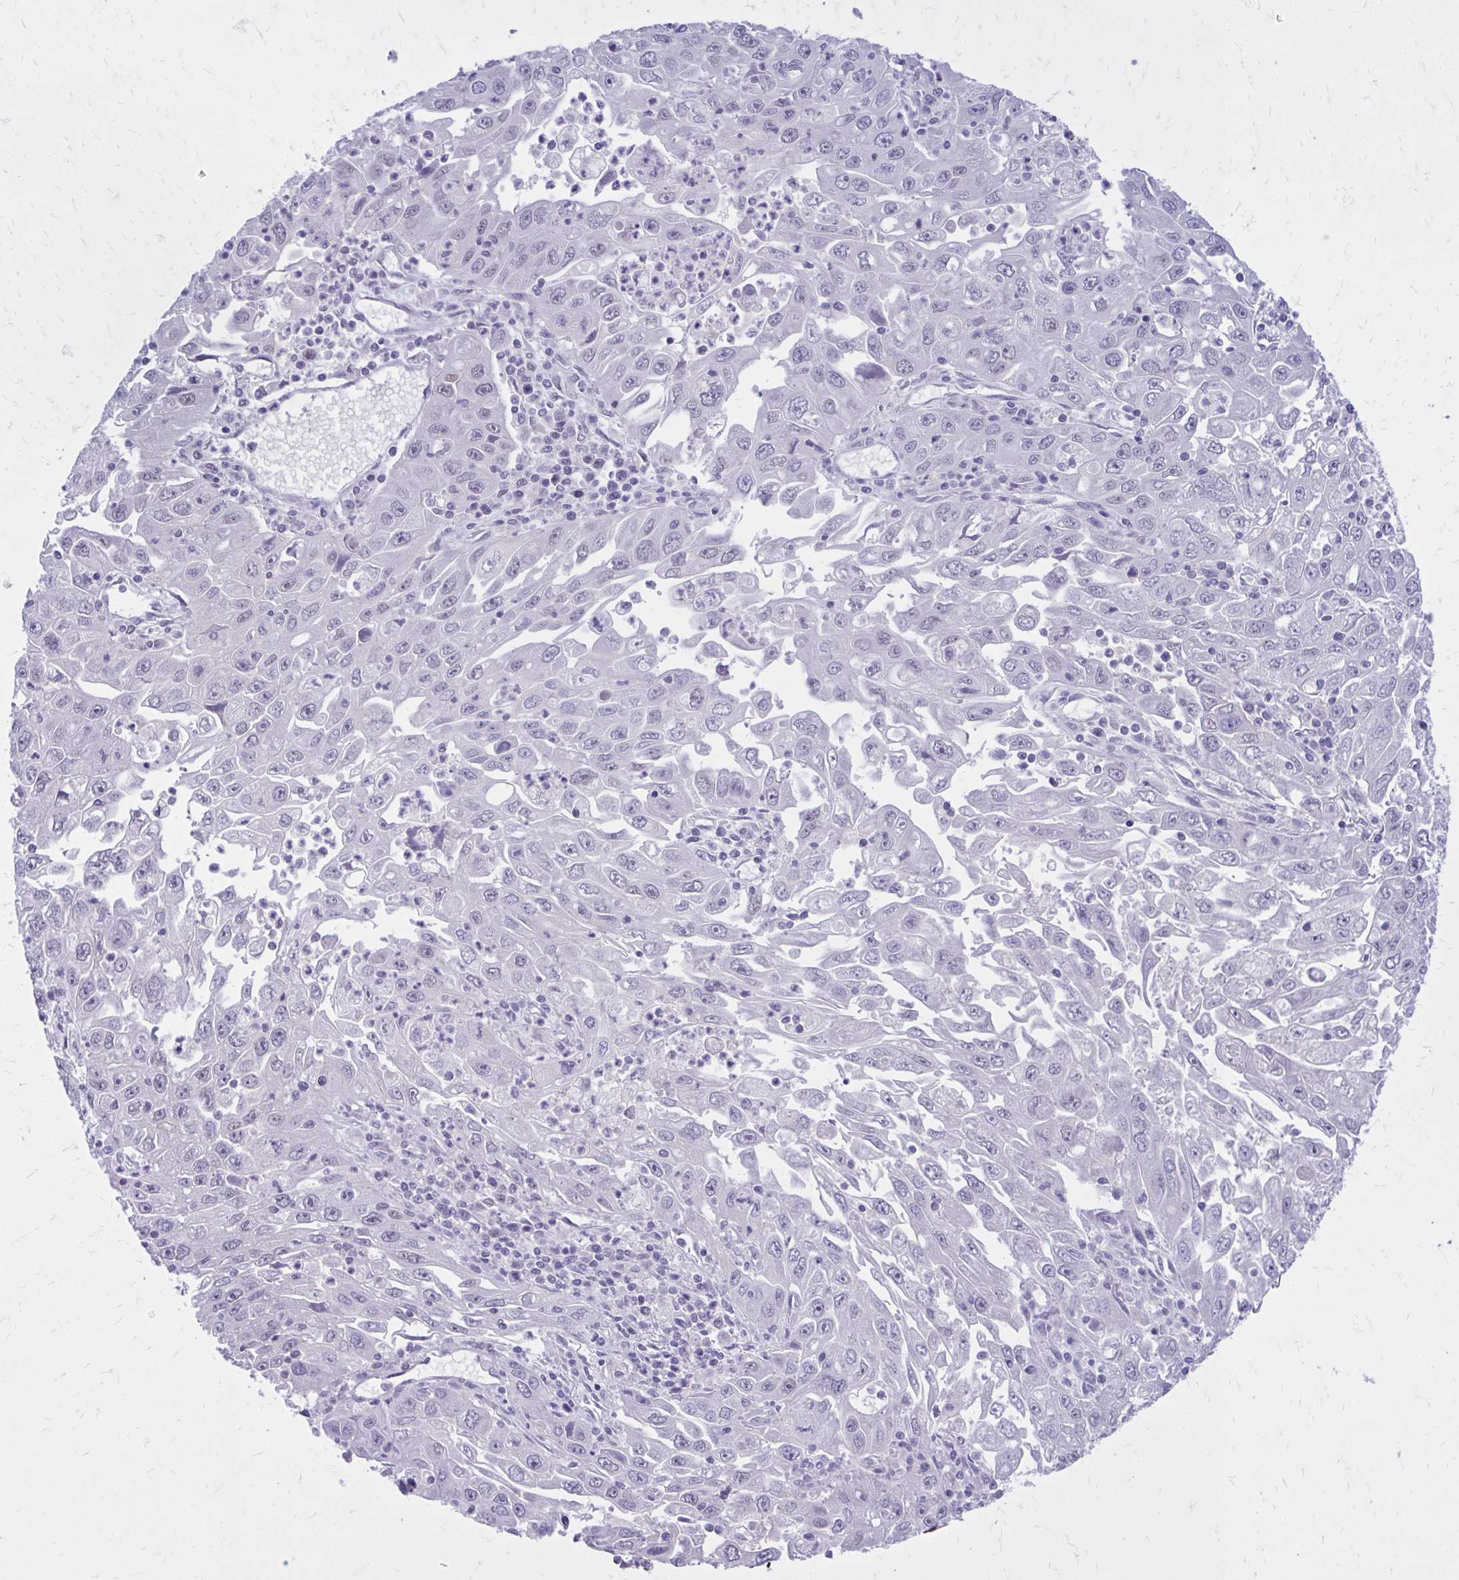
{"staining": {"intensity": "weak", "quantity": "25%-75%", "location": "nuclear"}, "tissue": "endometrial cancer", "cell_type": "Tumor cells", "image_type": "cancer", "snomed": [{"axis": "morphology", "description": "Adenocarcinoma, NOS"}, {"axis": "topography", "description": "Uterus"}], "caption": "The image demonstrates immunohistochemical staining of endometrial cancer. There is weak nuclear positivity is appreciated in about 25%-75% of tumor cells. The staining is performed using DAB brown chromogen to label protein expression. The nuclei are counter-stained blue using hematoxylin.", "gene": "ZBTB25", "patient": {"sex": "female", "age": 62}}